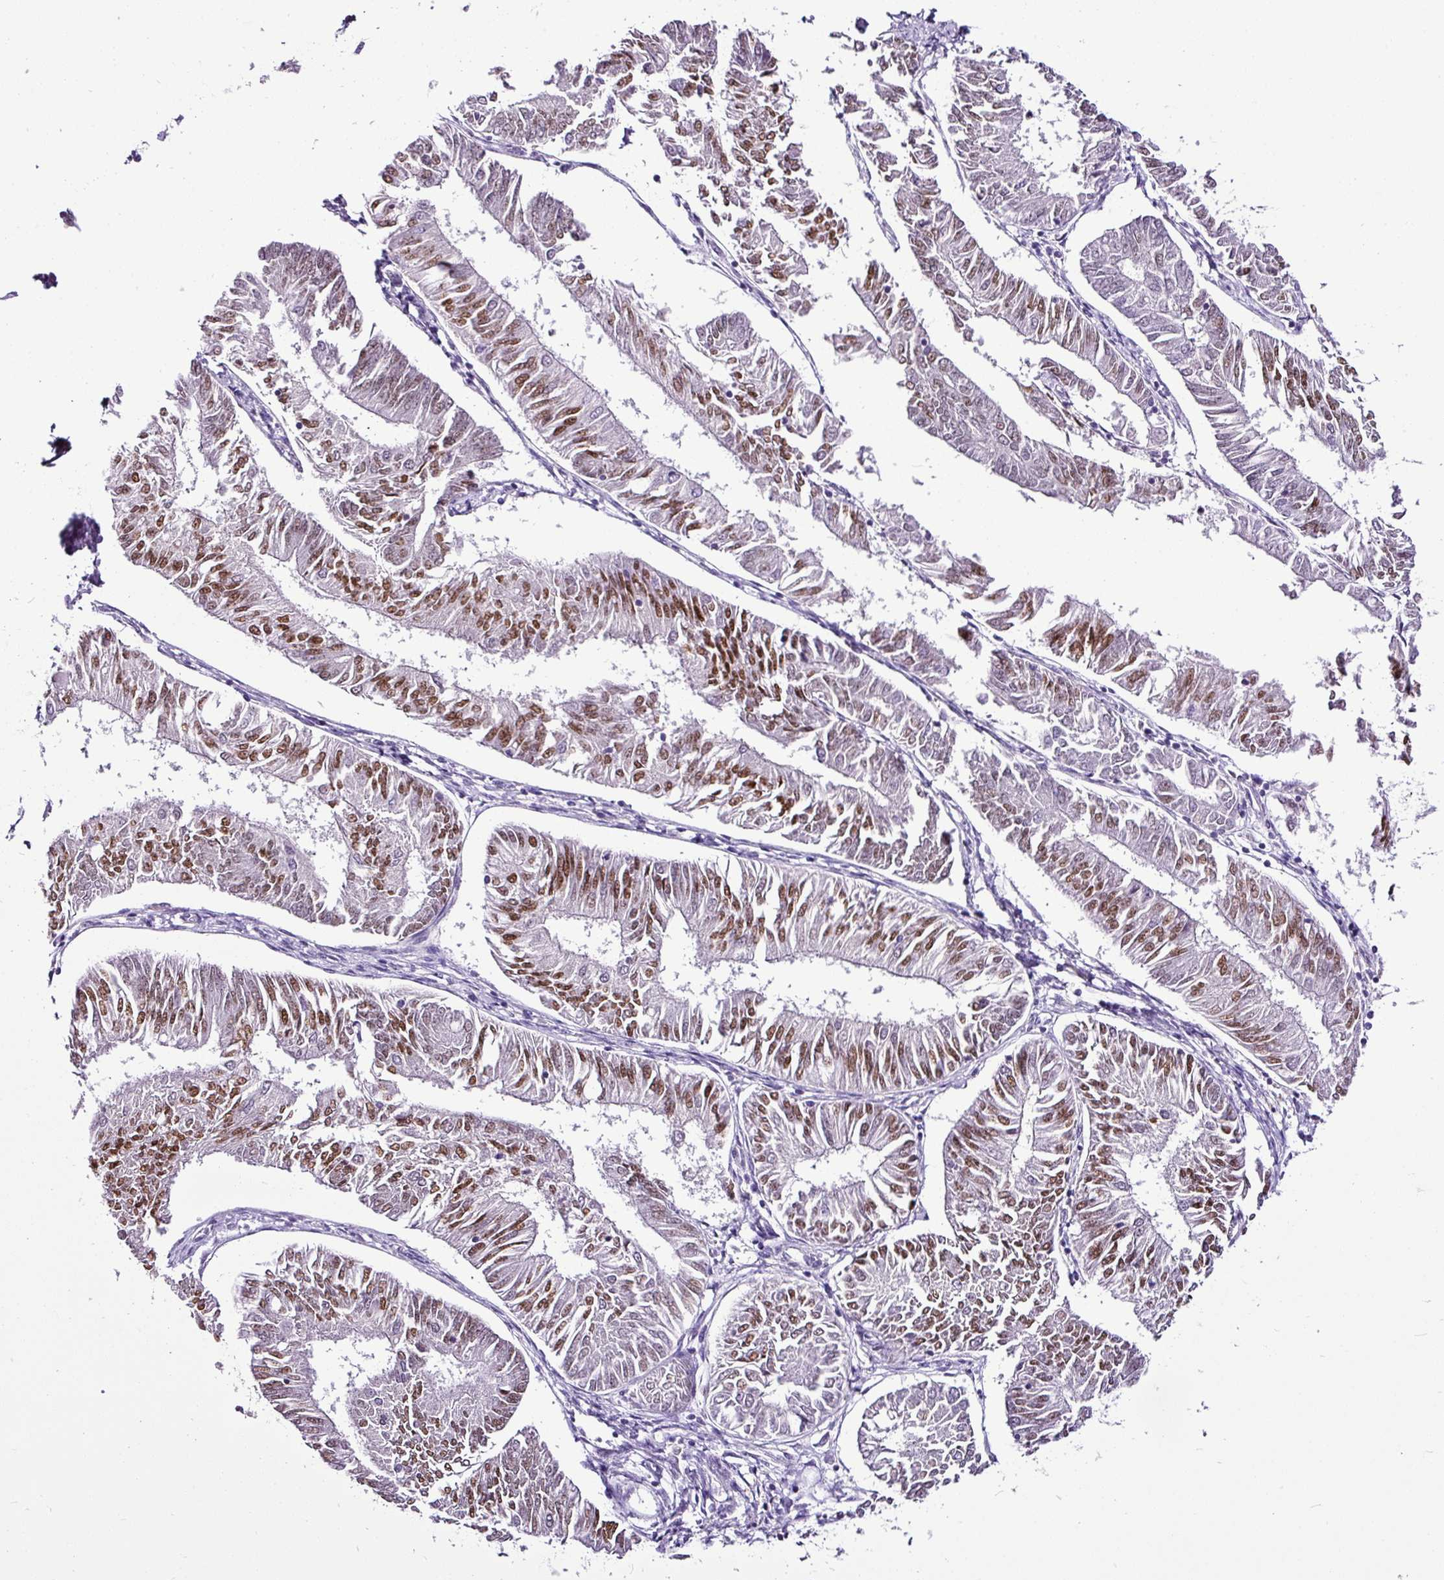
{"staining": {"intensity": "moderate", "quantity": ">75%", "location": "nuclear"}, "tissue": "endometrial cancer", "cell_type": "Tumor cells", "image_type": "cancer", "snomed": [{"axis": "morphology", "description": "Adenocarcinoma, NOS"}, {"axis": "topography", "description": "Endometrium"}], "caption": "Protein staining of endometrial cancer tissue demonstrates moderate nuclear positivity in about >75% of tumor cells. (brown staining indicates protein expression, while blue staining denotes nuclei).", "gene": "ESR1", "patient": {"sex": "female", "age": 58}}